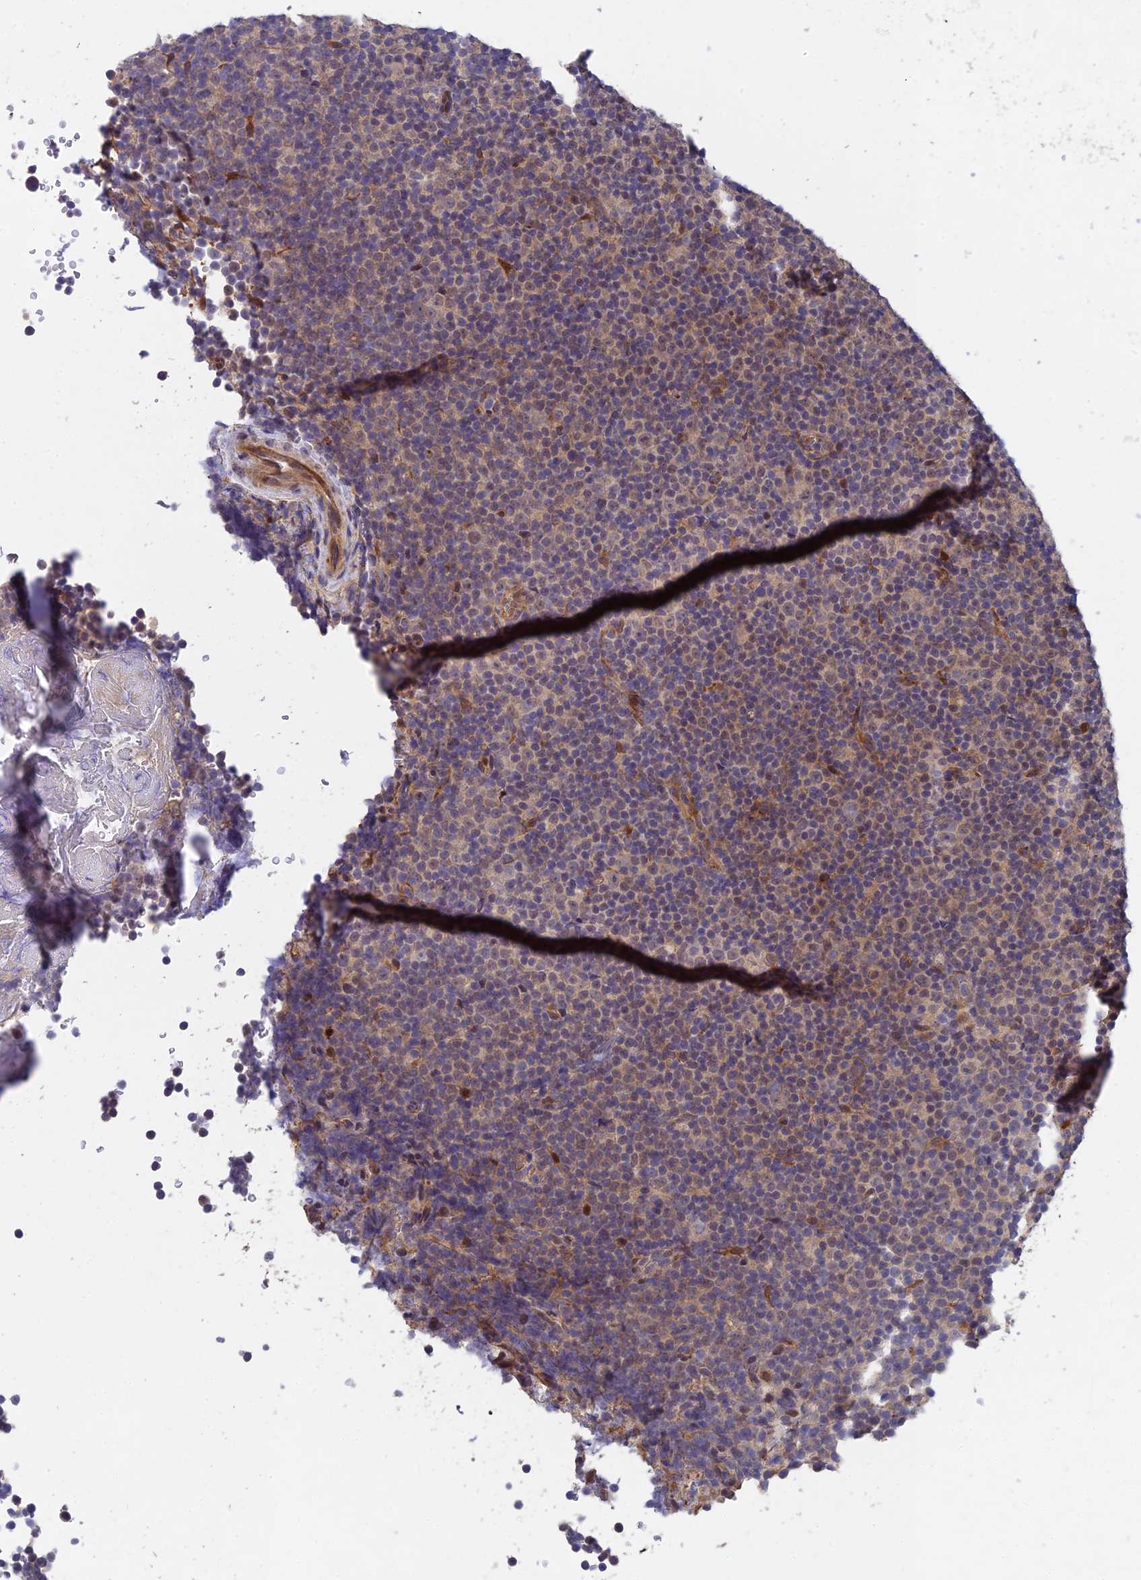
{"staining": {"intensity": "weak", "quantity": "<25%", "location": "nuclear"}, "tissue": "lymphoma", "cell_type": "Tumor cells", "image_type": "cancer", "snomed": [{"axis": "morphology", "description": "Malignant lymphoma, non-Hodgkin's type, Low grade"}, {"axis": "topography", "description": "Lymph node"}], "caption": "The micrograph exhibits no staining of tumor cells in lymphoma.", "gene": "NSMCE1", "patient": {"sex": "female", "age": 67}}